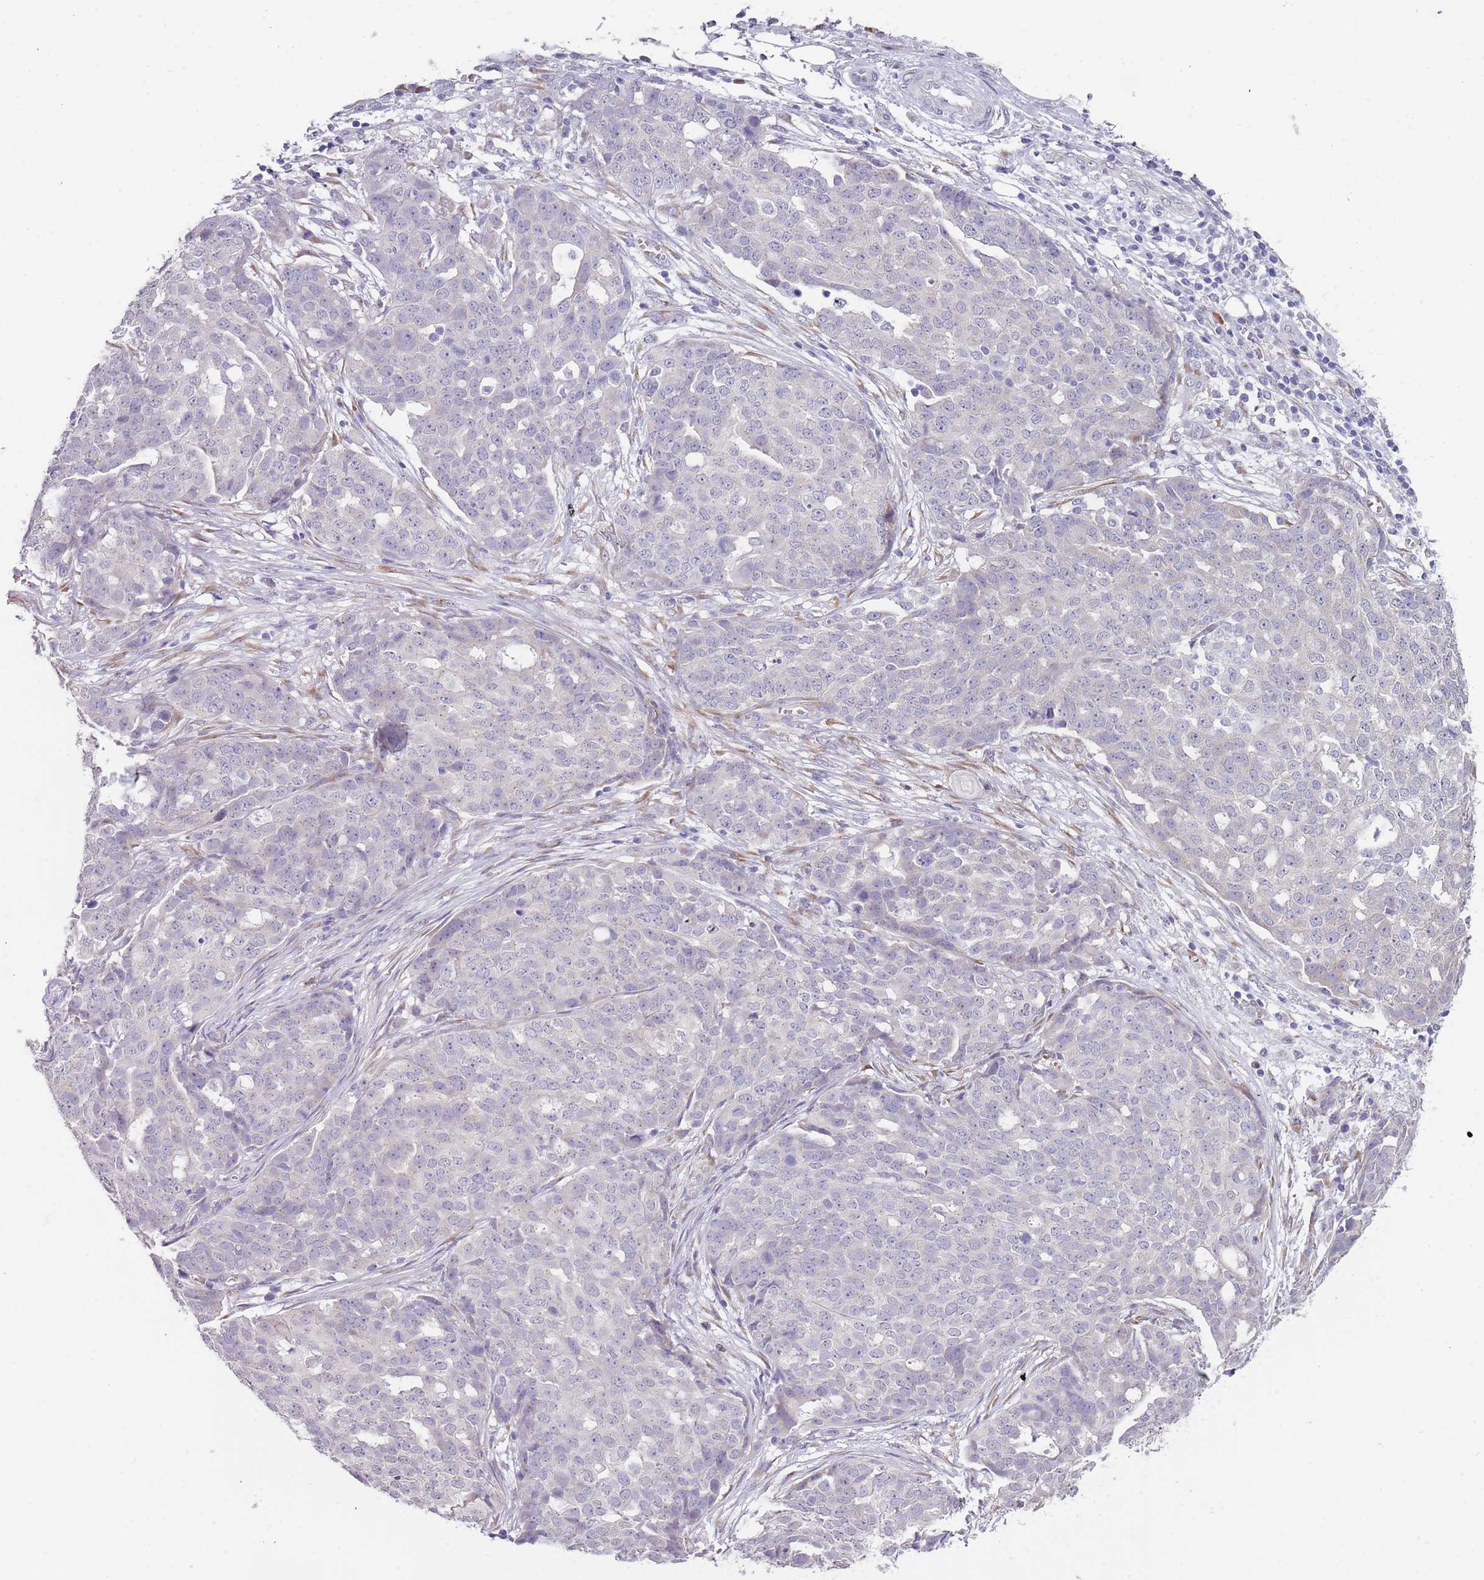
{"staining": {"intensity": "negative", "quantity": "none", "location": "none"}, "tissue": "ovarian cancer", "cell_type": "Tumor cells", "image_type": "cancer", "snomed": [{"axis": "morphology", "description": "Cystadenocarcinoma, serous, NOS"}, {"axis": "topography", "description": "Soft tissue"}, {"axis": "topography", "description": "Ovary"}], "caption": "Tumor cells are negative for brown protein staining in ovarian cancer (serous cystadenocarcinoma).", "gene": "TNRC6C", "patient": {"sex": "female", "age": 57}}